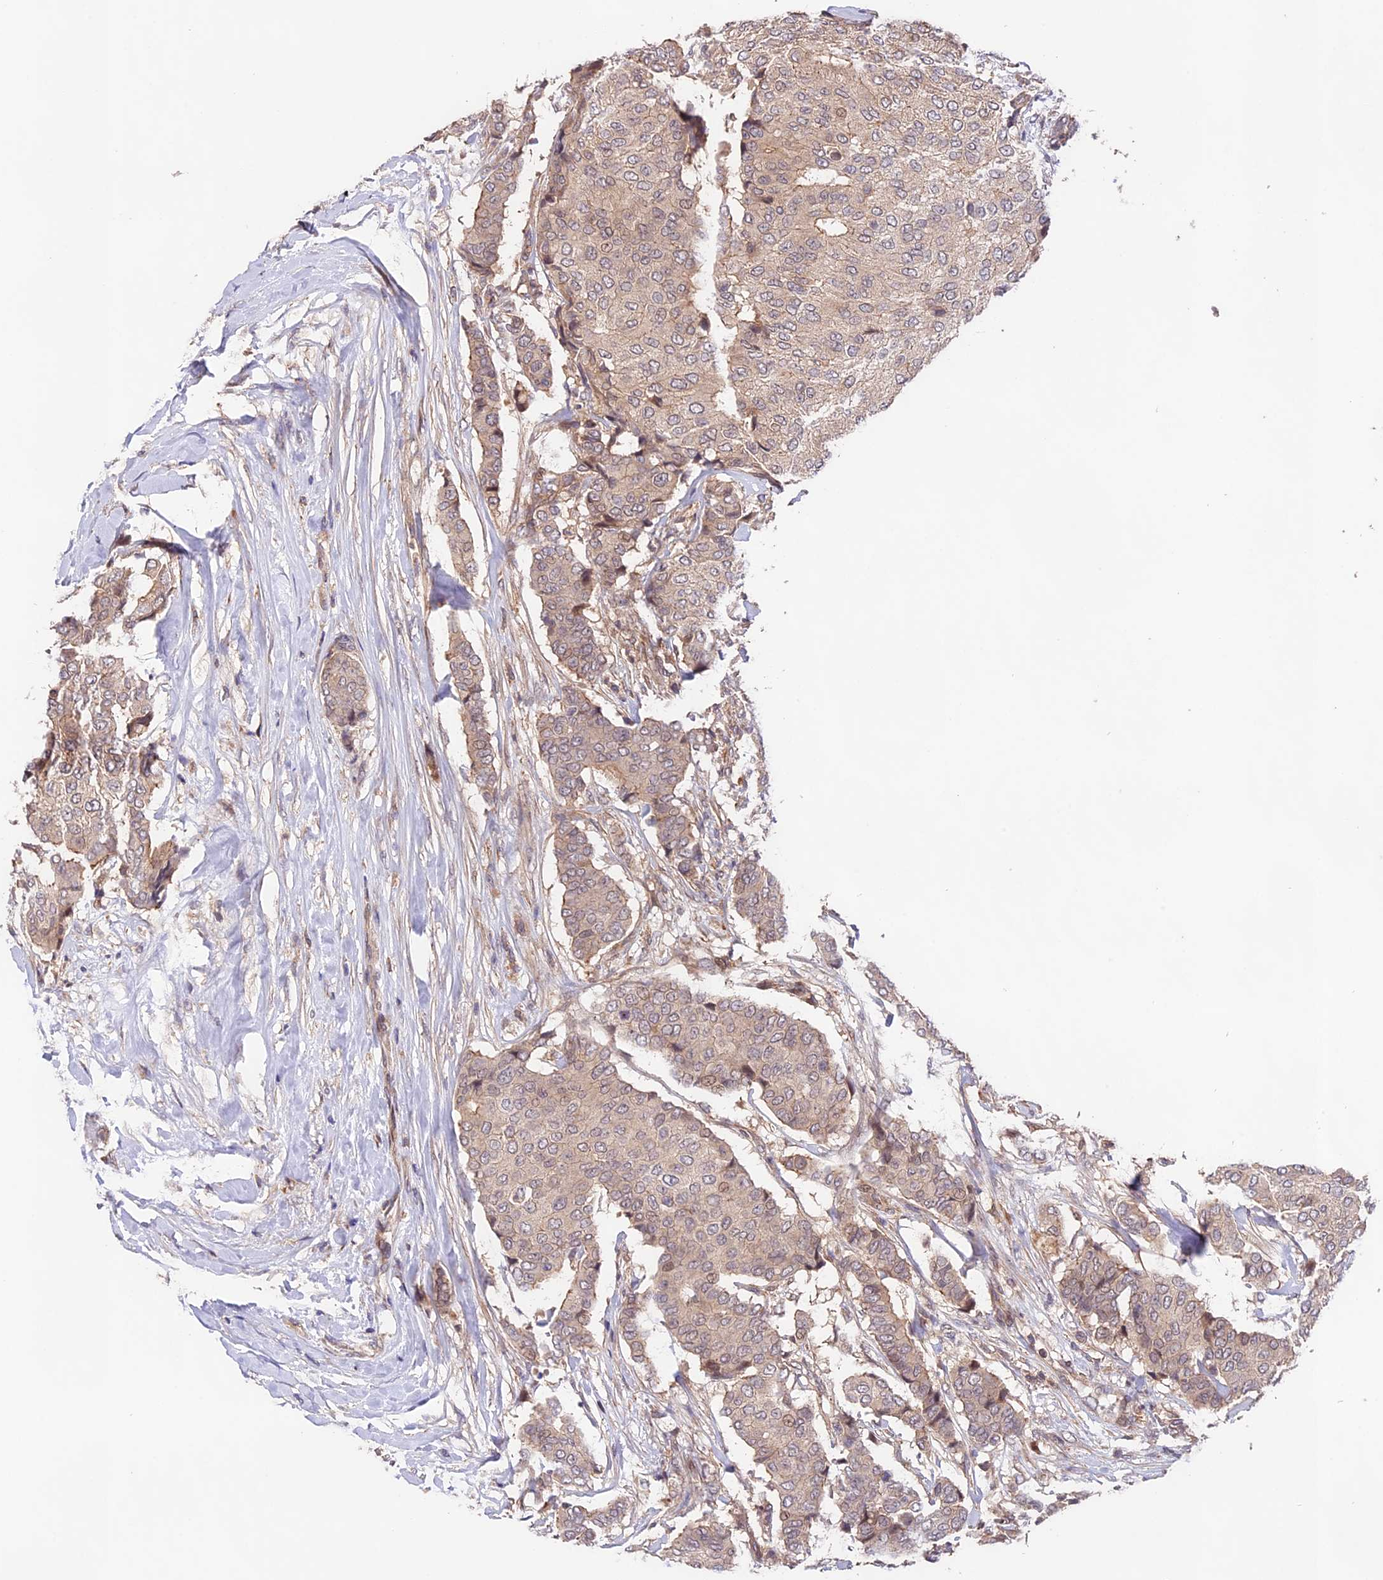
{"staining": {"intensity": "moderate", "quantity": "<25%", "location": "nuclear"}, "tissue": "breast cancer", "cell_type": "Tumor cells", "image_type": "cancer", "snomed": [{"axis": "morphology", "description": "Duct carcinoma"}, {"axis": "topography", "description": "Breast"}], "caption": "Approximately <25% of tumor cells in human infiltrating ductal carcinoma (breast) show moderate nuclear protein staining as visualized by brown immunohistochemical staining.", "gene": "CACNA1H", "patient": {"sex": "female", "age": 75}}